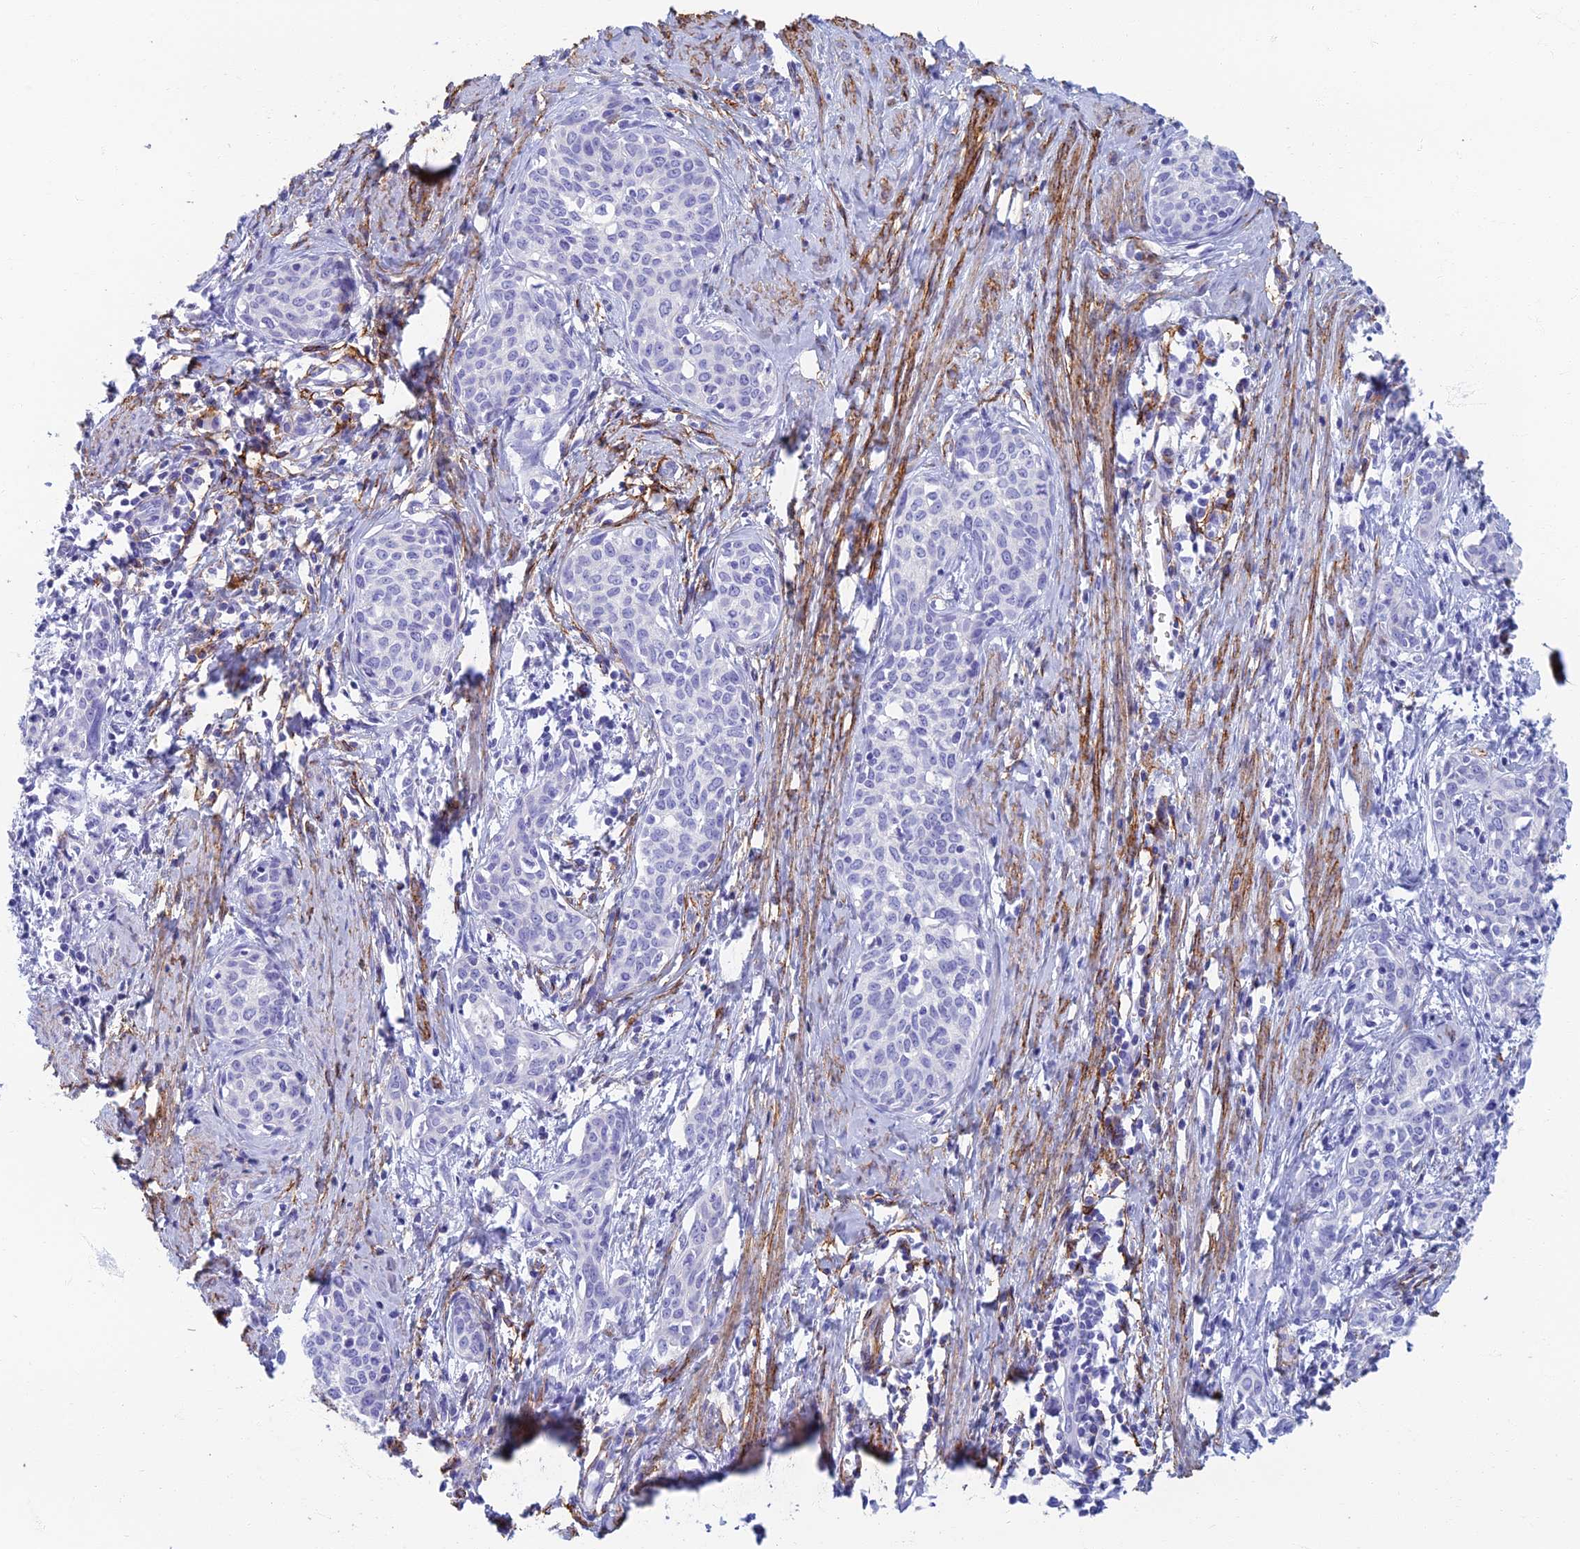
{"staining": {"intensity": "negative", "quantity": "none", "location": "none"}, "tissue": "cervical cancer", "cell_type": "Tumor cells", "image_type": "cancer", "snomed": [{"axis": "morphology", "description": "Squamous cell carcinoma, NOS"}, {"axis": "topography", "description": "Cervix"}], "caption": "The IHC image has no significant expression in tumor cells of cervical cancer tissue.", "gene": "ETFRF1", "patient": {"sex": "female", "age": 52}}